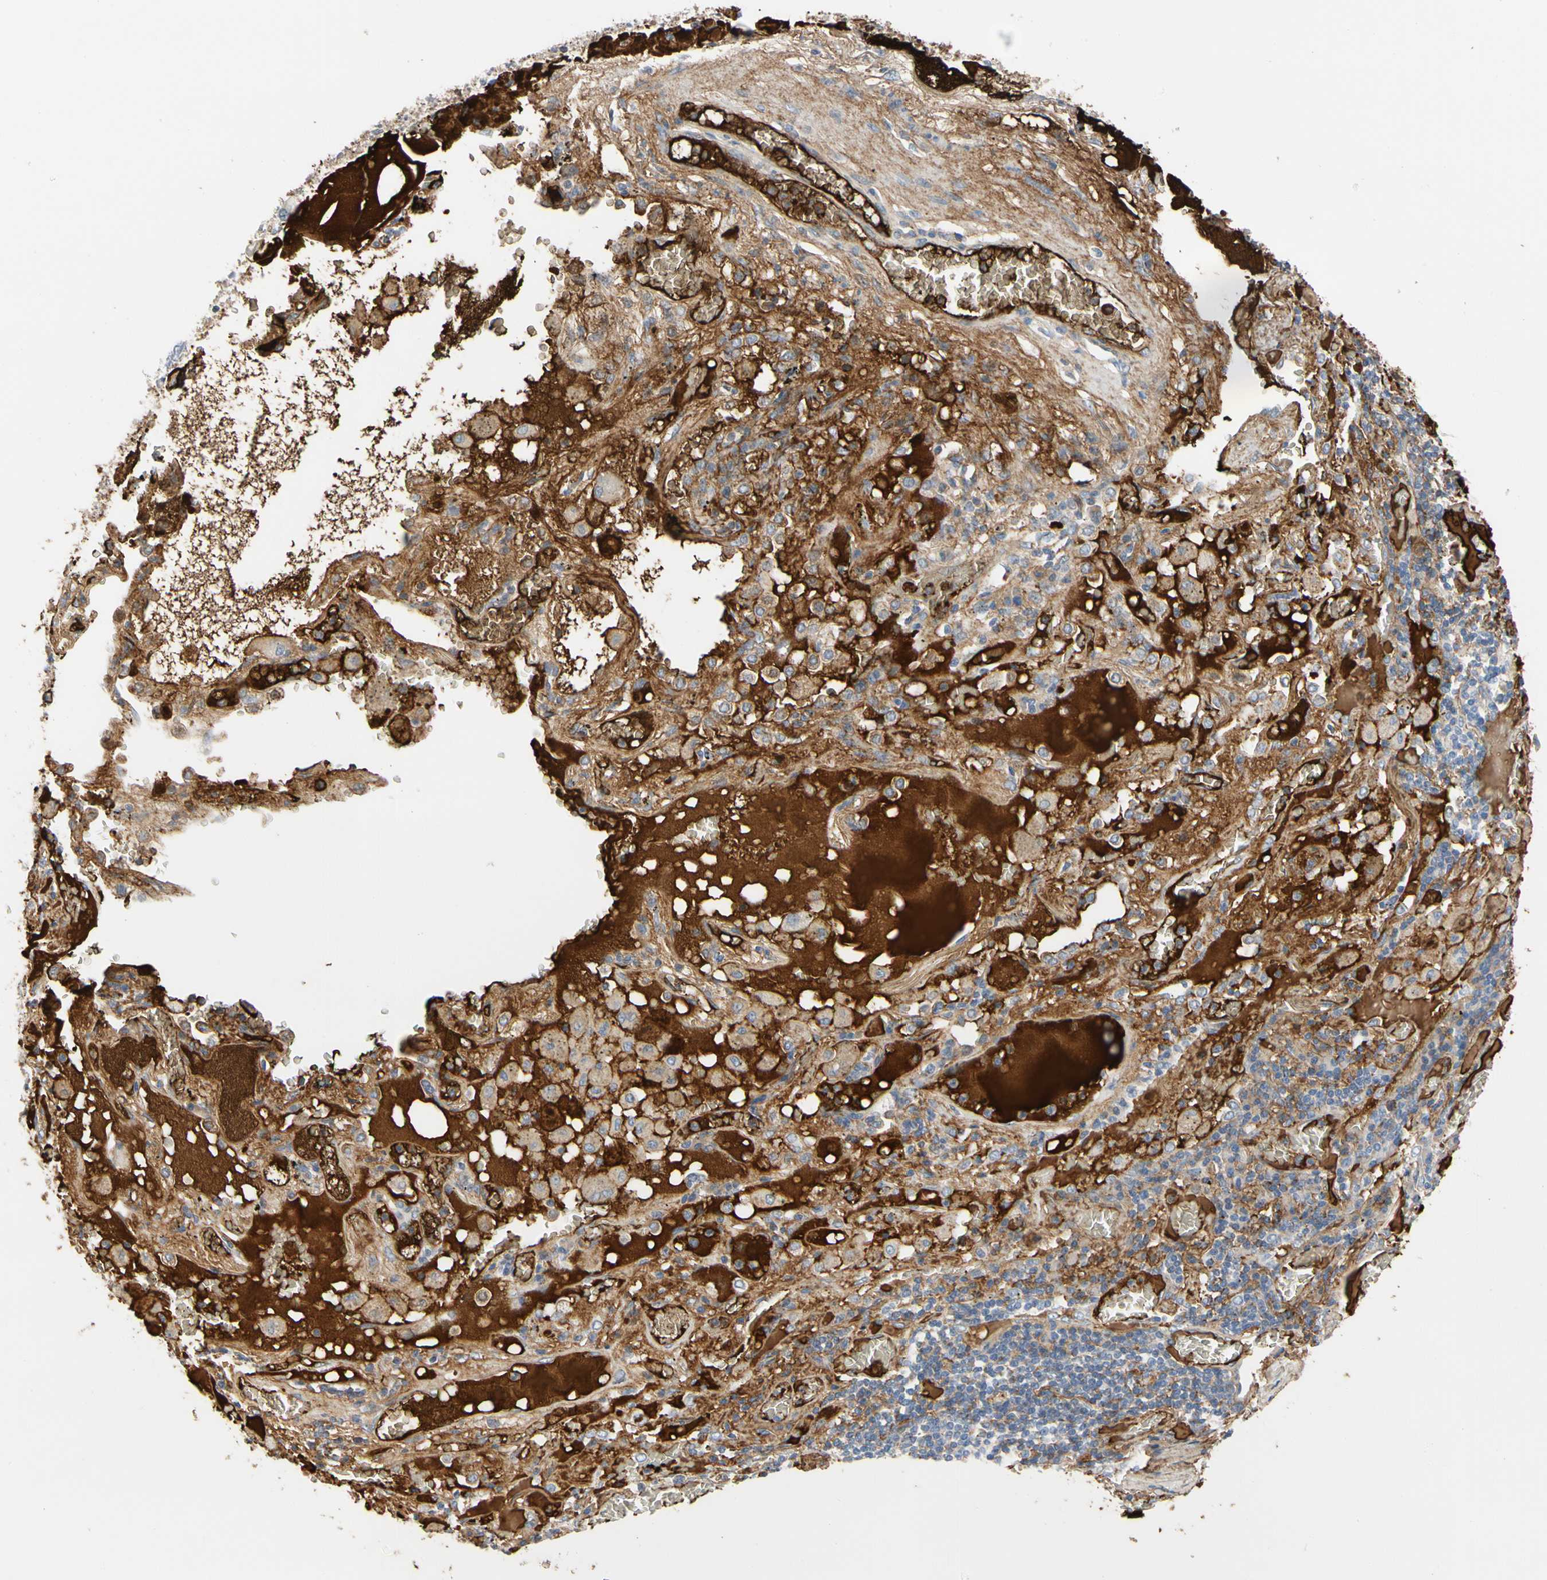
{"staining": {"intensity": "negative", "quantity": "none", "location": "none"}, "tissue": "lung cancer", "cell_type": "Tumor cells", "image_type": "cancer", "snomed": [{"axis": "morphology", "description": "Squamous cell carcinoma, NOS"}, {"axis": "topography", "description": "Lung"}], "caption": "Immunohistochemistry (IHC) histopathology image of lung cancer stained for a protein (brown), which reveals no expression in tumor cells.", "gene": "FGB", "patient": {"sex": "male", "age": 57}}